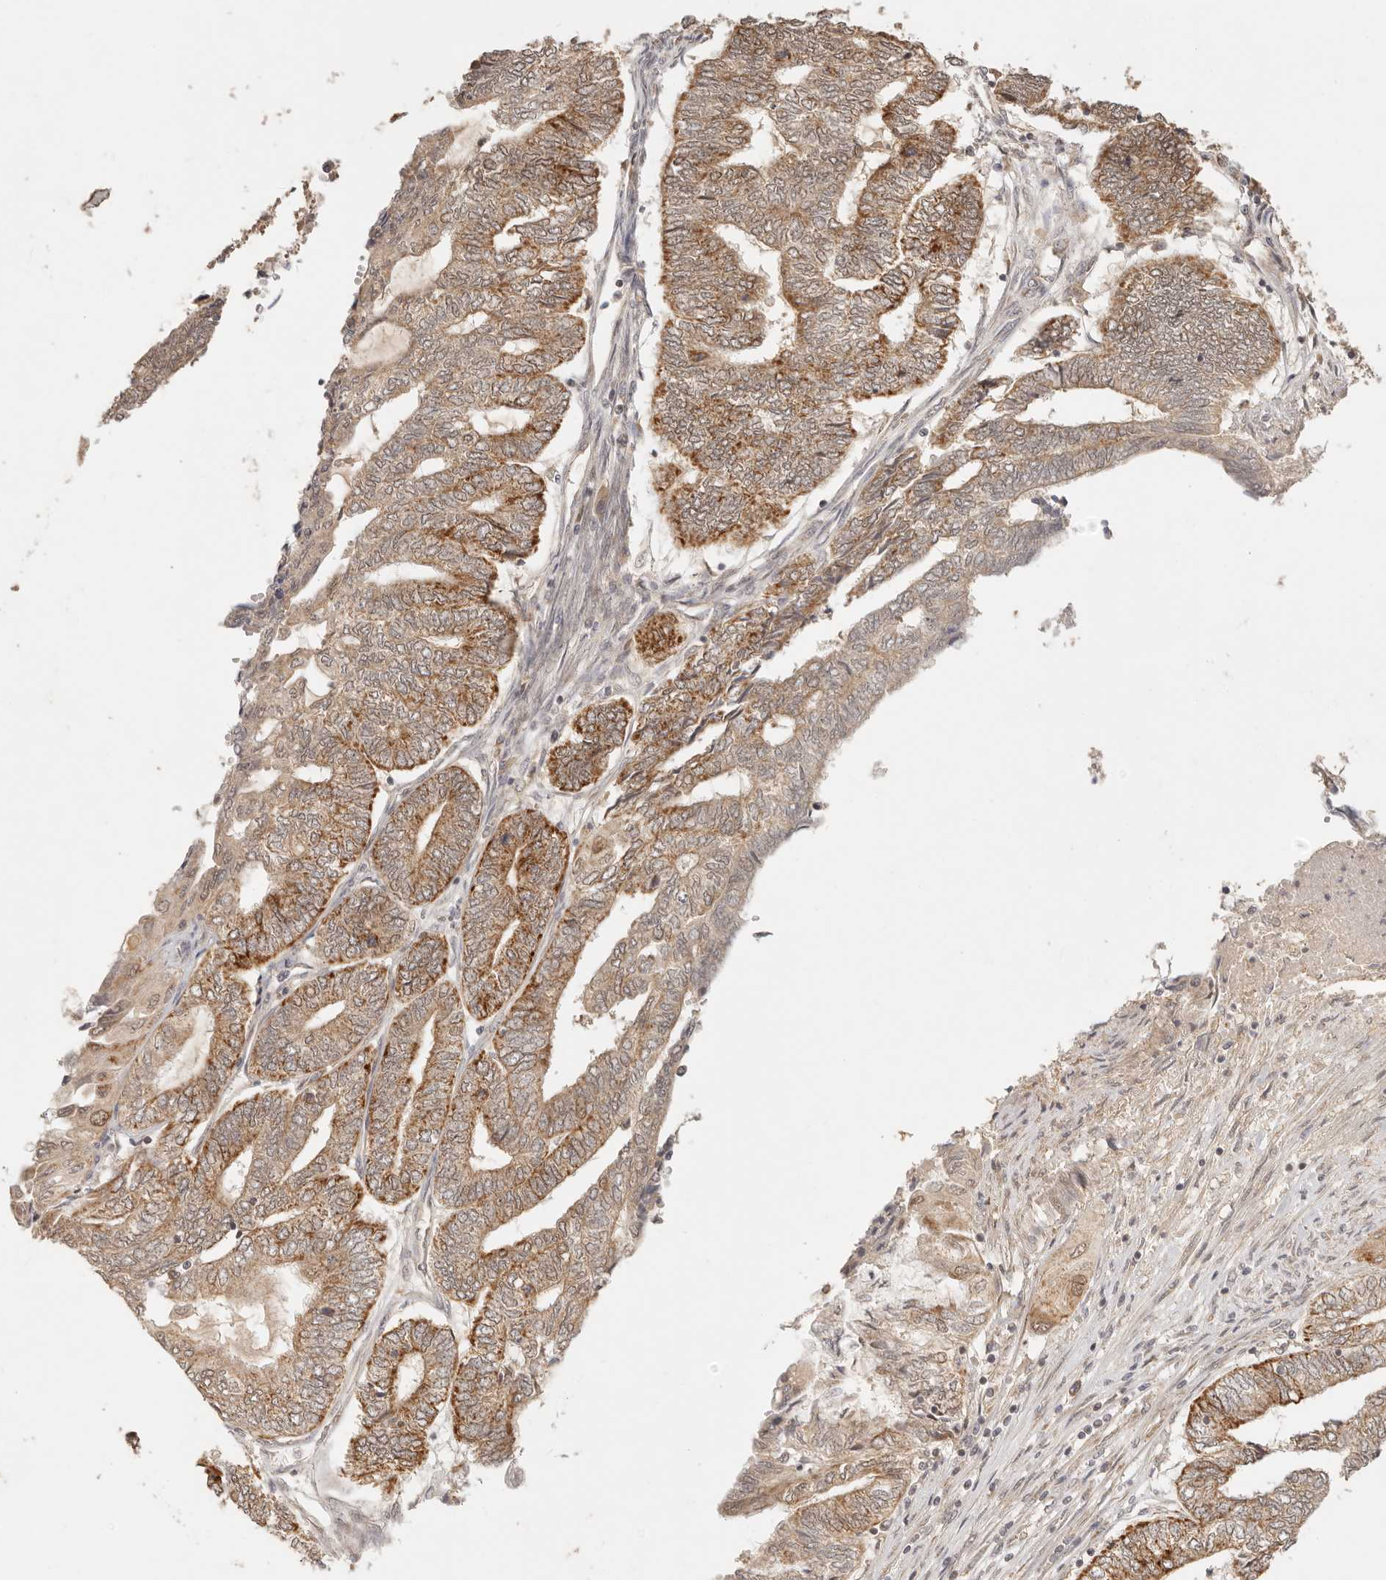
{"staining": {"intensity": "moderate", "quantity": ">75%", "location": "cytoplasmic/membranous"}, "tissue": "endometrial cancer", "cell_type": "Tumor cells", "image_type": "cancer", "snomed": [{"axis": "morphology", "description": "Adenocarcinoma, NOS"}, {"axis": "topography", "description": "Uterus"}, {"axis": "topography", "description": "Endometrium"}], "caption": "DAB (3,3'-diaminobenzidine) immunohistochemical staining of endometrial adenocarcinoma displays moderate cytoplasmic/membranous protein expression in about >75% of tumor cells. Nuclei are stained in blue.", "gene": "TIMM17A", "patient": {"sex": "female", "age": 70}}